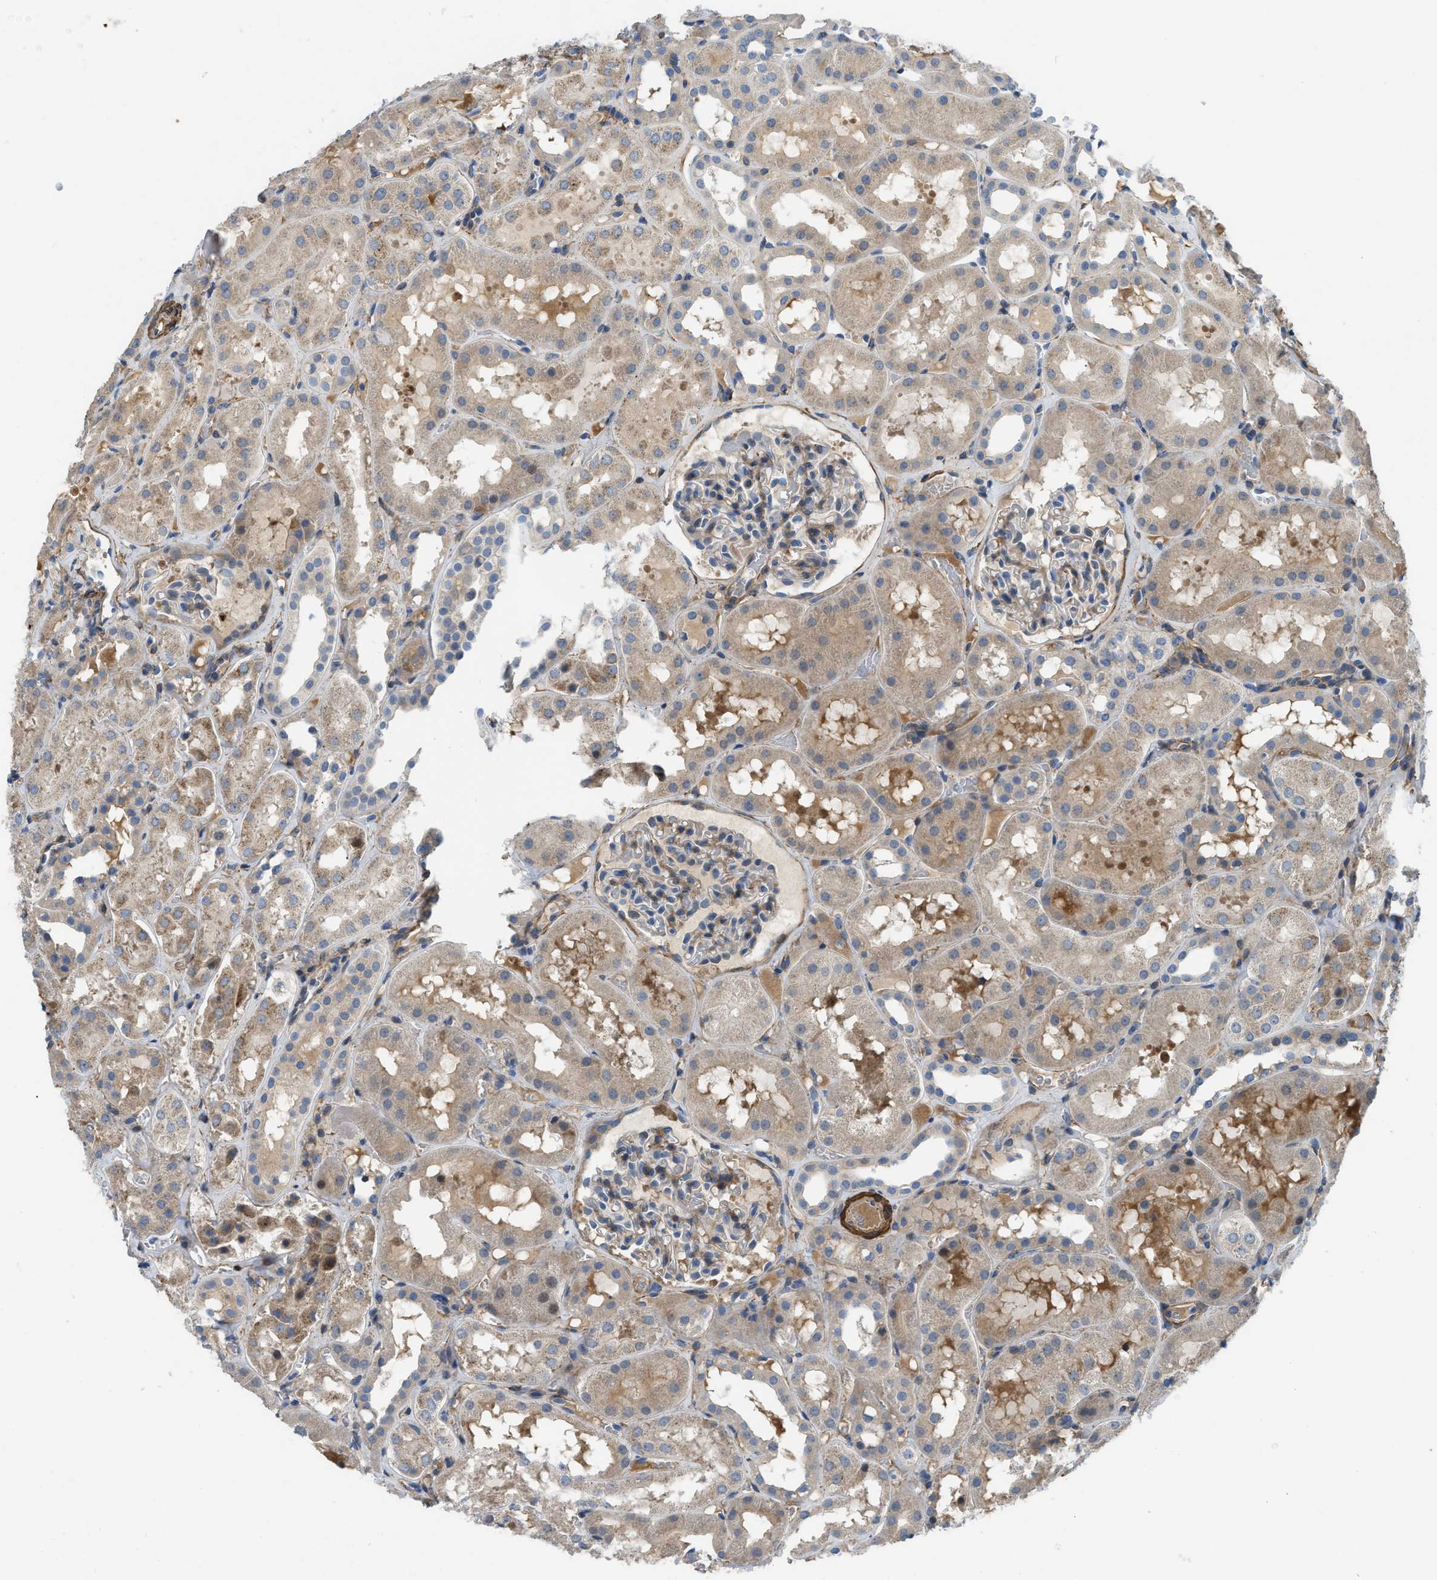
{"staining": {"intensity": "weak", "quantity": "<25%", "location": "cytoplasmic/membranous"}, "tissue": "kidney", "cell_type": "Cells in glomeruli", "image_type": "normal", "snomed": [{"axis": "morphology", "description": "Normal tissue, NOS"}, {"axis": "topography", "description": "Kidney"}, {"axis": "topography", "description": "Urinary bladder"}], "caption": "Kidney stained for a protein using immunohistochemistry exhibits no expression cells in glomeruli.", "gene": "BMPR1A", "patient": {"sex": "male", "age": 16}}